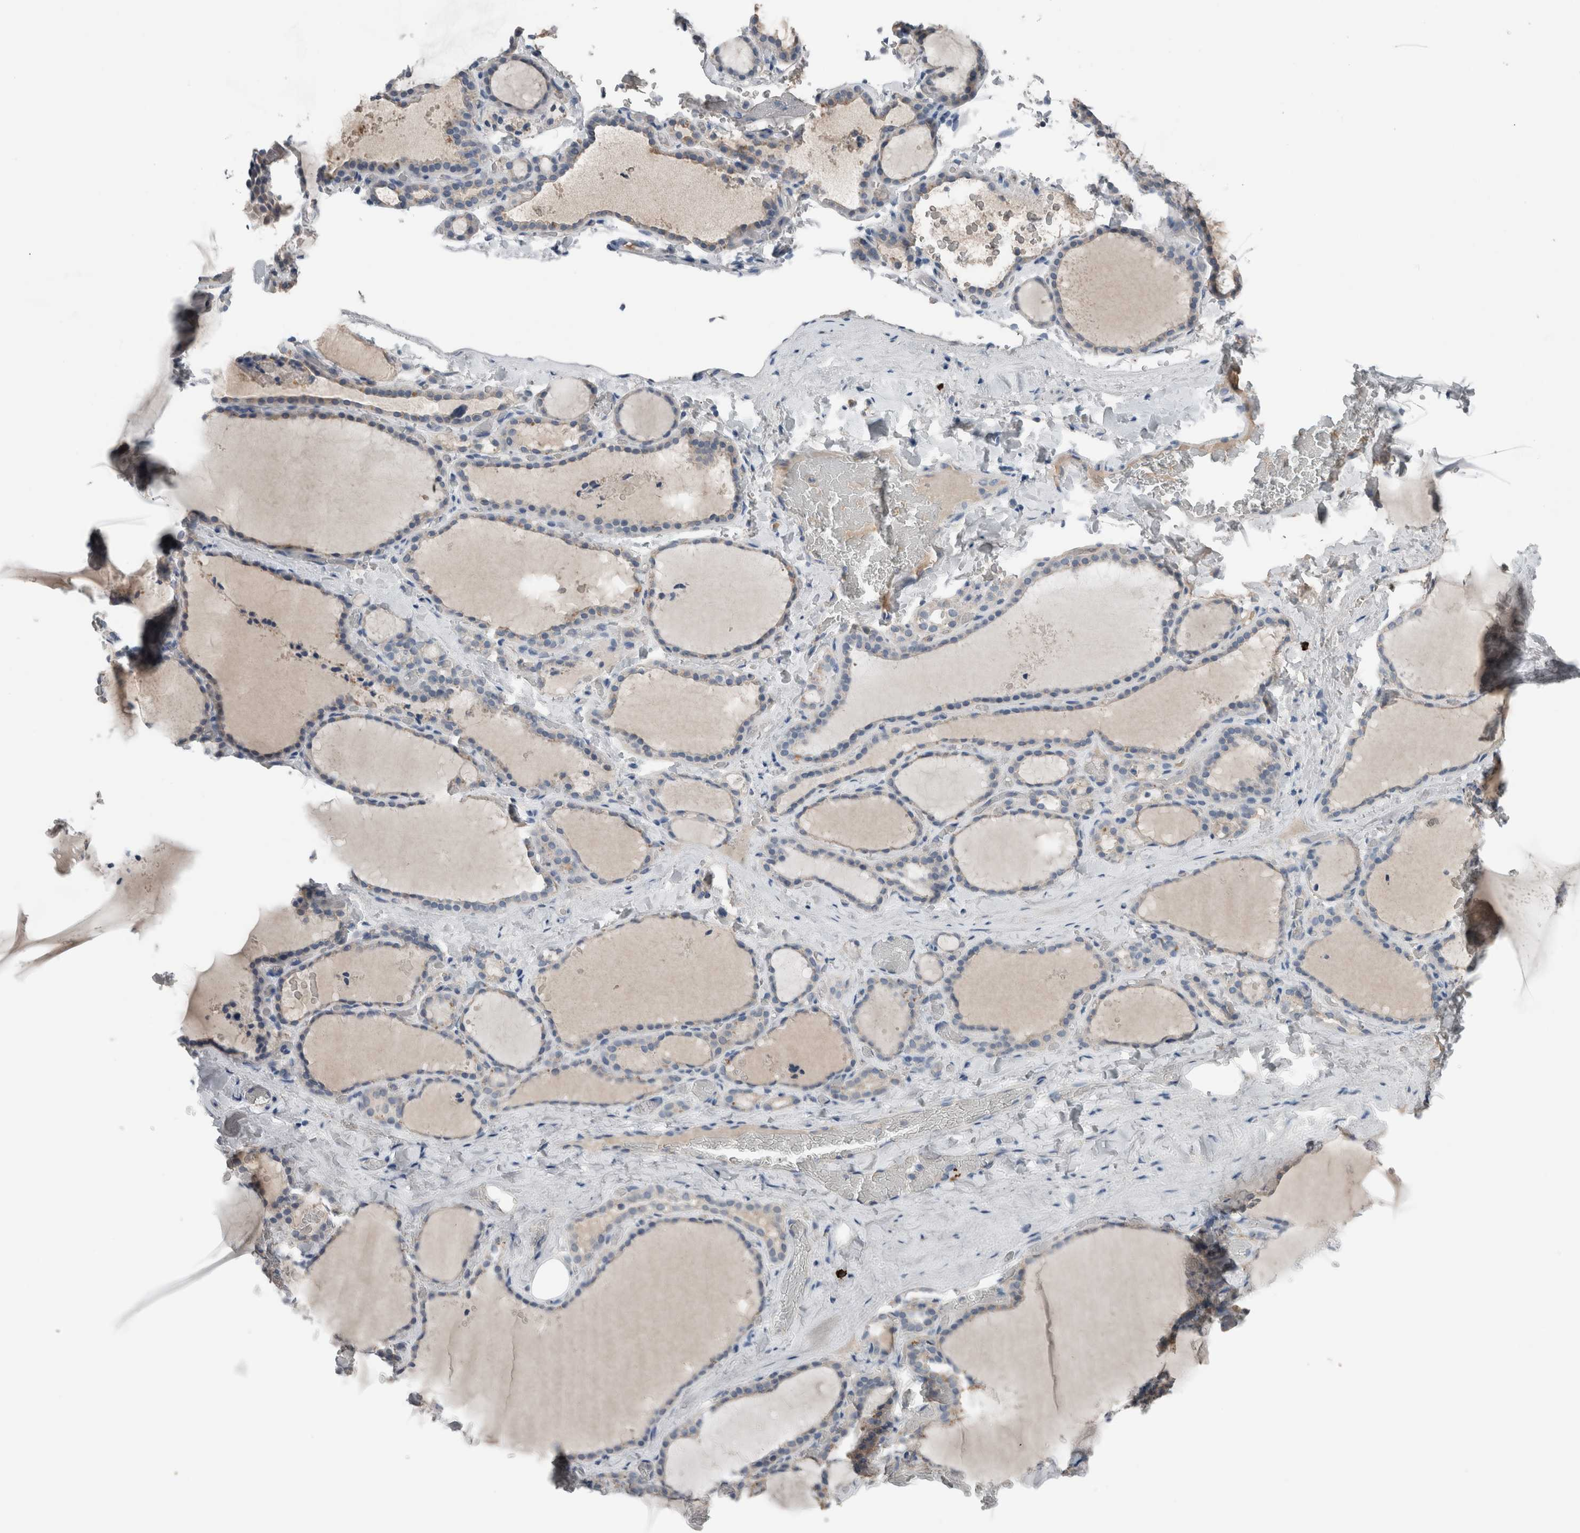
{"staining": {"intensity": "negative", "quantity": "none", "location": "none"}, "tissue": "thyroid gland", "cell_type": "Glandular cells", "image_type": "normal", "snomed": [{"axis": "morphology", "description": "Normal tissue, NOS"}, {"axis": "topography", "description": "Thyroid gland"}], "caption": "A high-resolution image shows IHC staining of unremarkable thyroid gland, which exhibits no significant expression in glandular cells.", "gene": "CRNN", "patient": {"sex": "female", "age": 22}}